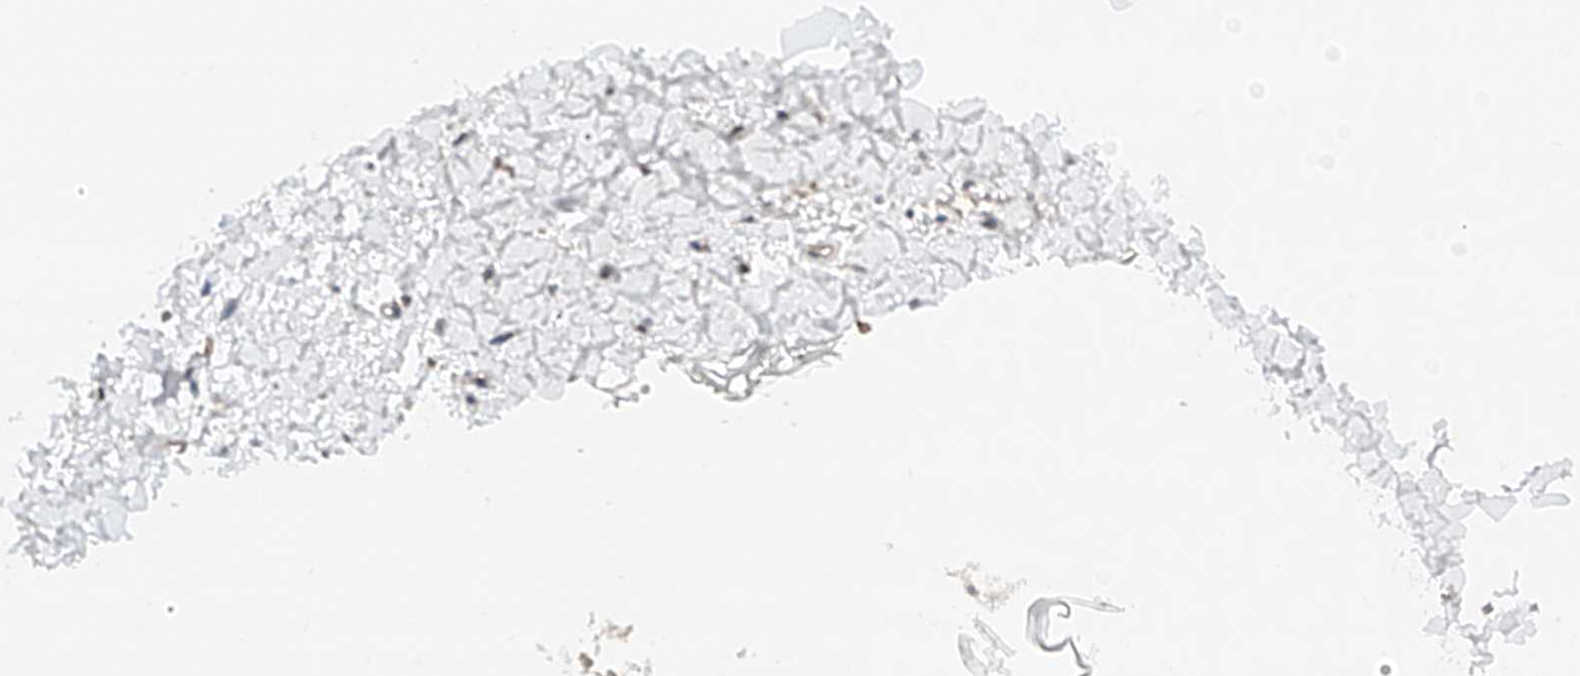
{"staining": {"intensity": "negative", "quantity": "none", "location": "none"}, "tissue": "skin", "cell_type": "Fibroblasts", "image_type": "normal", "snomed": [{"axis": "morphology", "description": "Normal tissue, NOS"}, {"axis": "topography", "description": "Skin"}], "caption": "Immunohistochemistry (IHC) histopathology image of unremarkable skin: skin stained with DAB demonstrates no significant protein expression in fibroblasts.", "gene": "TBX4", "patient": {"sex": "female", "age": 27}}